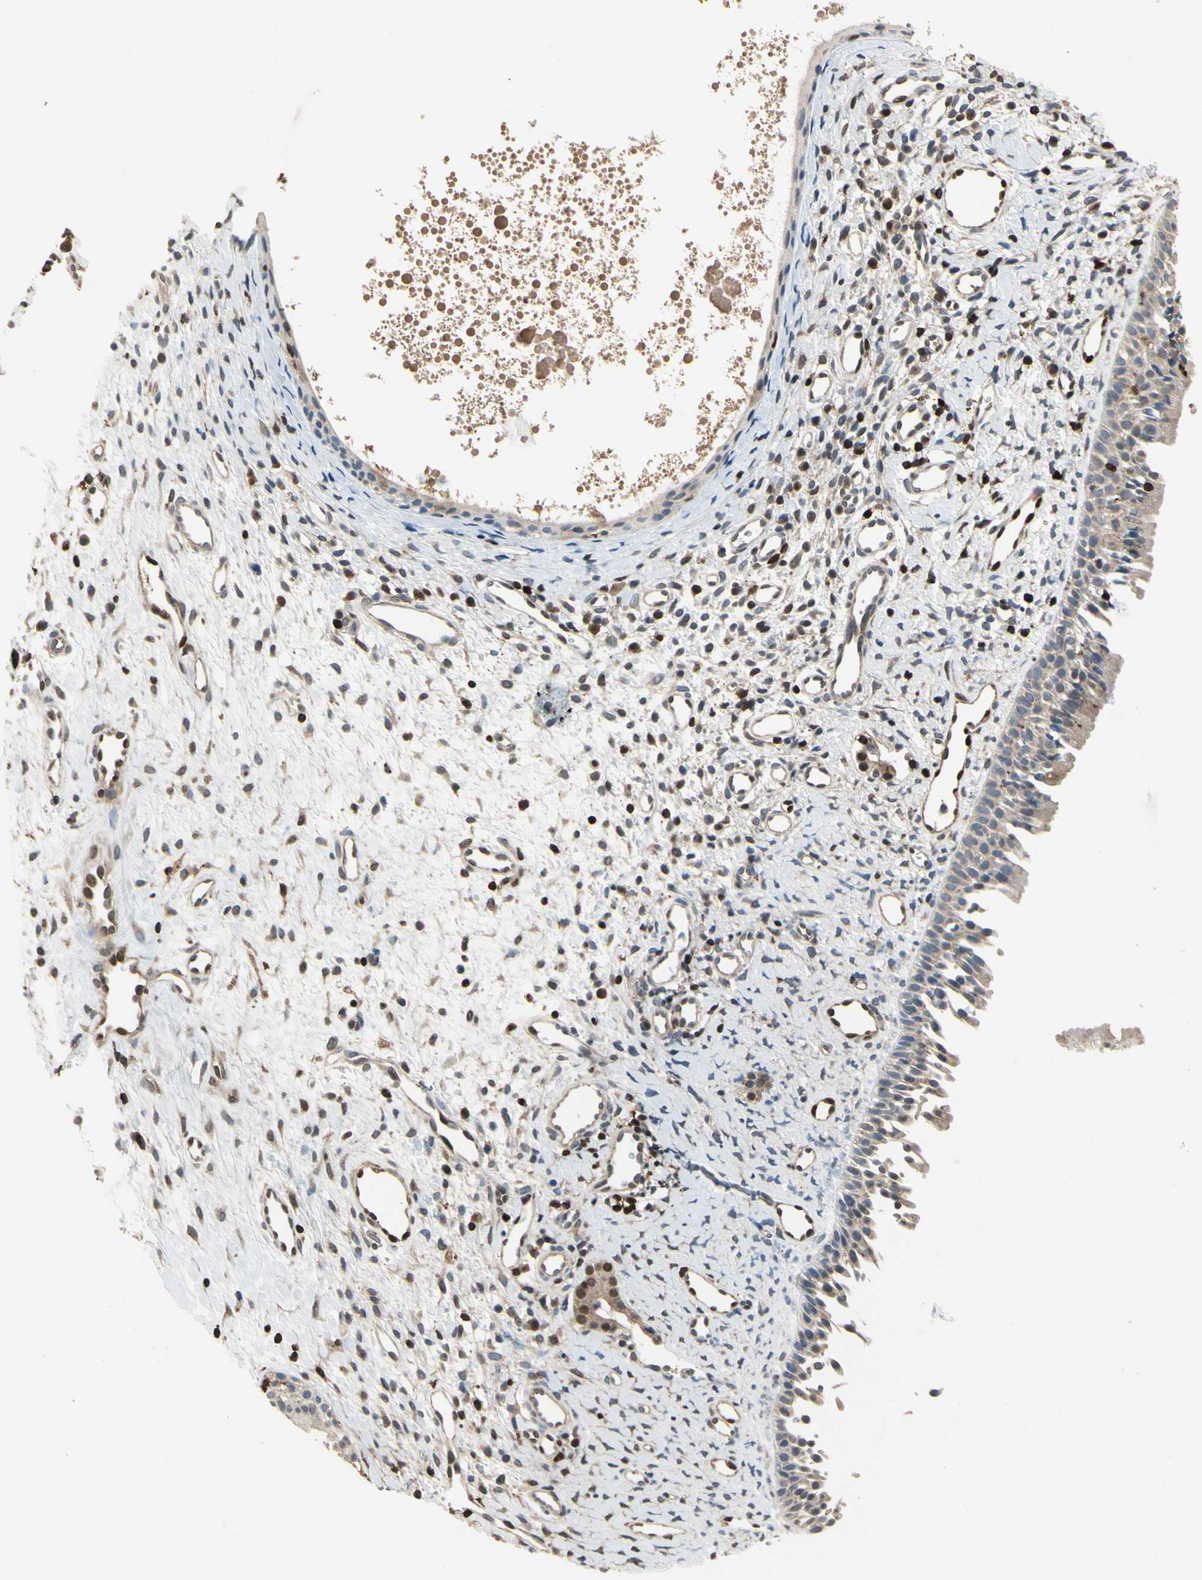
{"staining": {"intensity": "weak", "quantity": ">75%", "location": "cytoplasmic/membranous"}, "tissue": "nasopharynx", "cell_type": "Respiratory epithelial cells", "image_type": "normal", "snomed": [{"axis": "morphology", "description": "Normal tissue, NOS"}, {"axis": "topography", "description": "Nasopharynx"}], "caption": "Brown immunohistochemical staining in normal human nasopharynx demonstrates weak cytoplasmic/membranous positivity in approximately >75% of respiratory epithelial cells.", "gene": "NFATC2", "patient": {"sex": "male", "age": 22}}